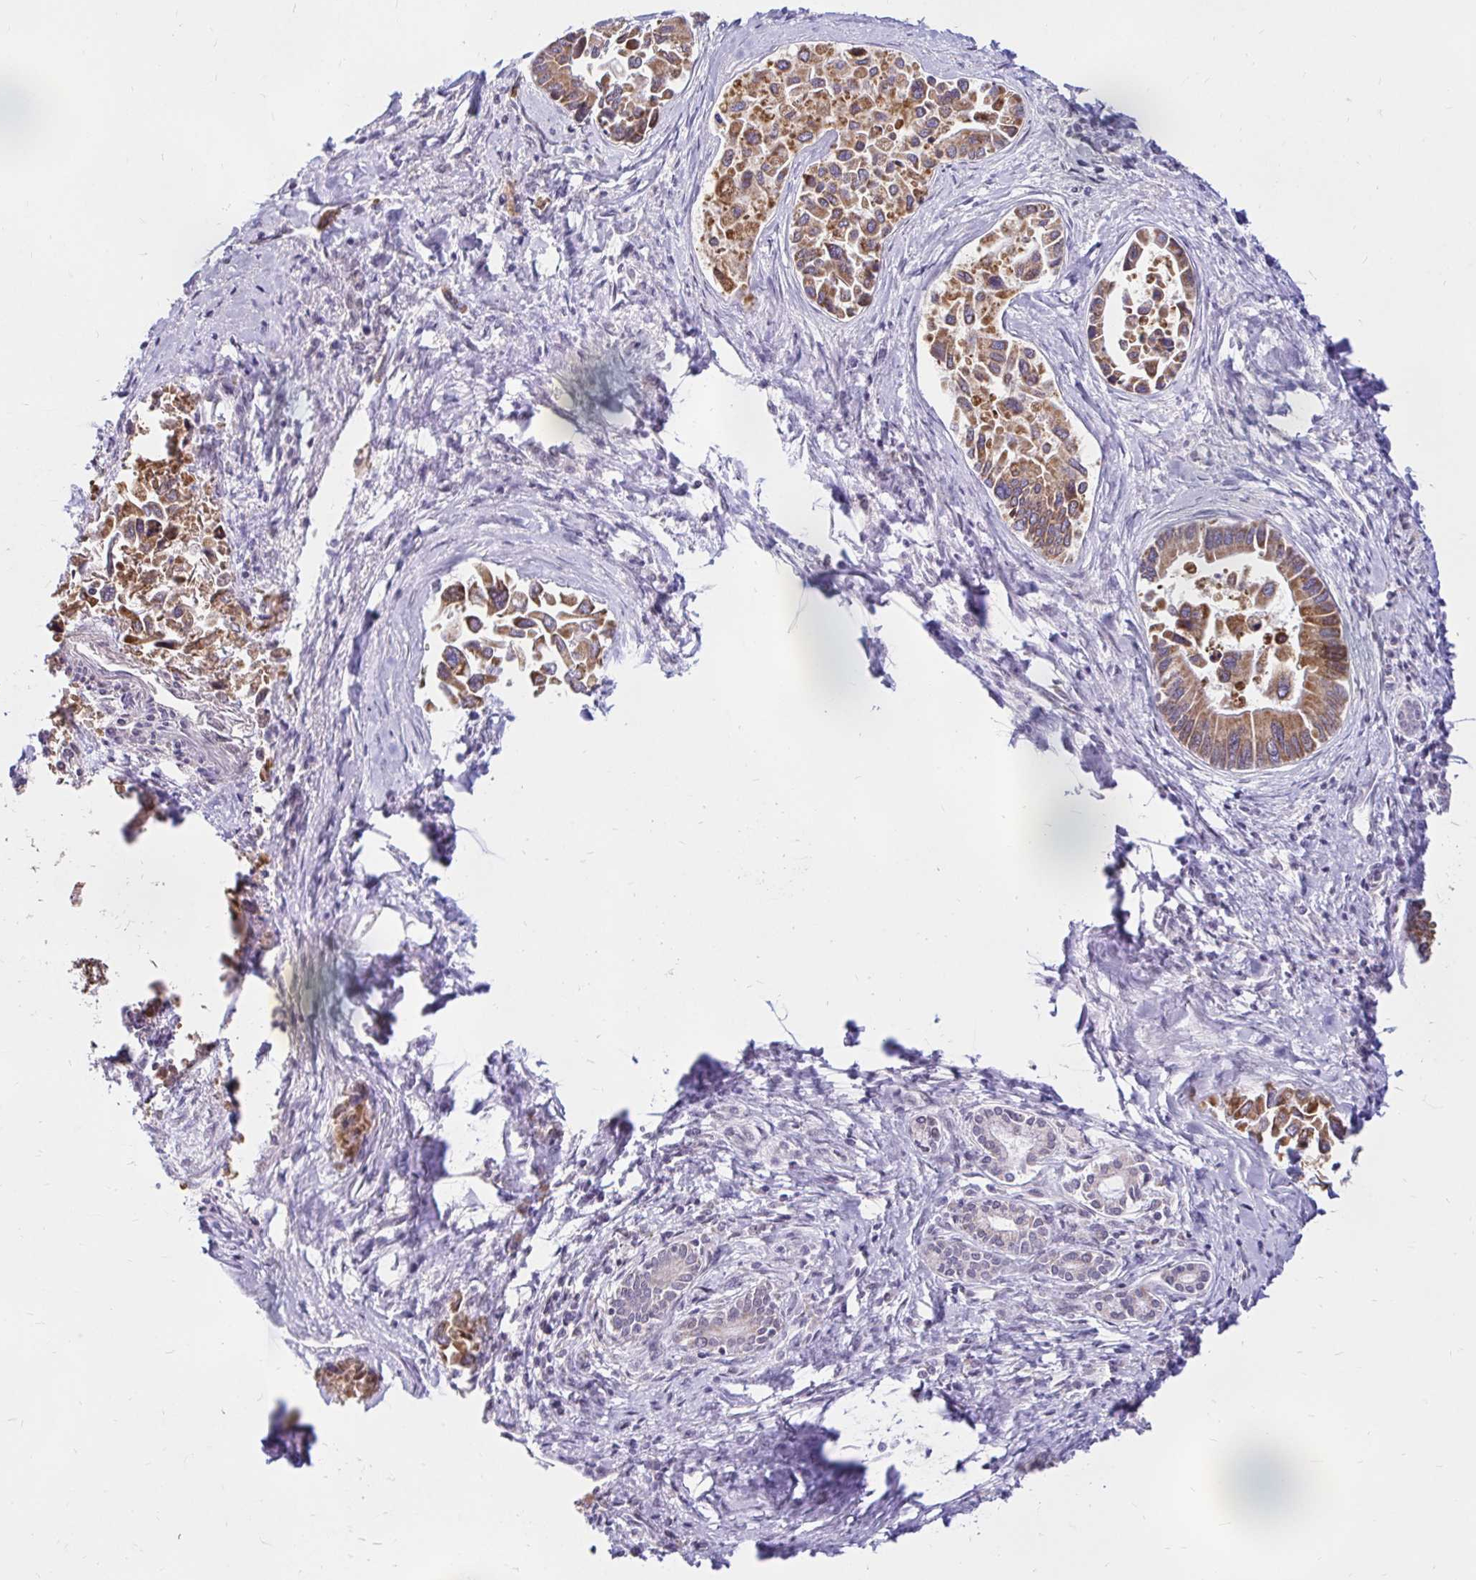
{"staining": {"intensity": "moderate", "quantity": ">75%", "location": "cytoplasmic/membranous"}, "tissue": "liver cancer", "cell_type": "Tumor cells", "image_type": "cancer", "snomed": [{"axis": "morphology", "description": "Cholangiocarcinoma"}, {"axis": "topography", "description": "Liver"}], "caption": "The photomicrograph demonstrates immunohistochemical staining of liver cancer. There is moderate cytoplasmic/membranous staining is seen in approximately >75% of tumor cells.", "gene": "TIMM50", "patient": {"sex": "male", "age": 66}}